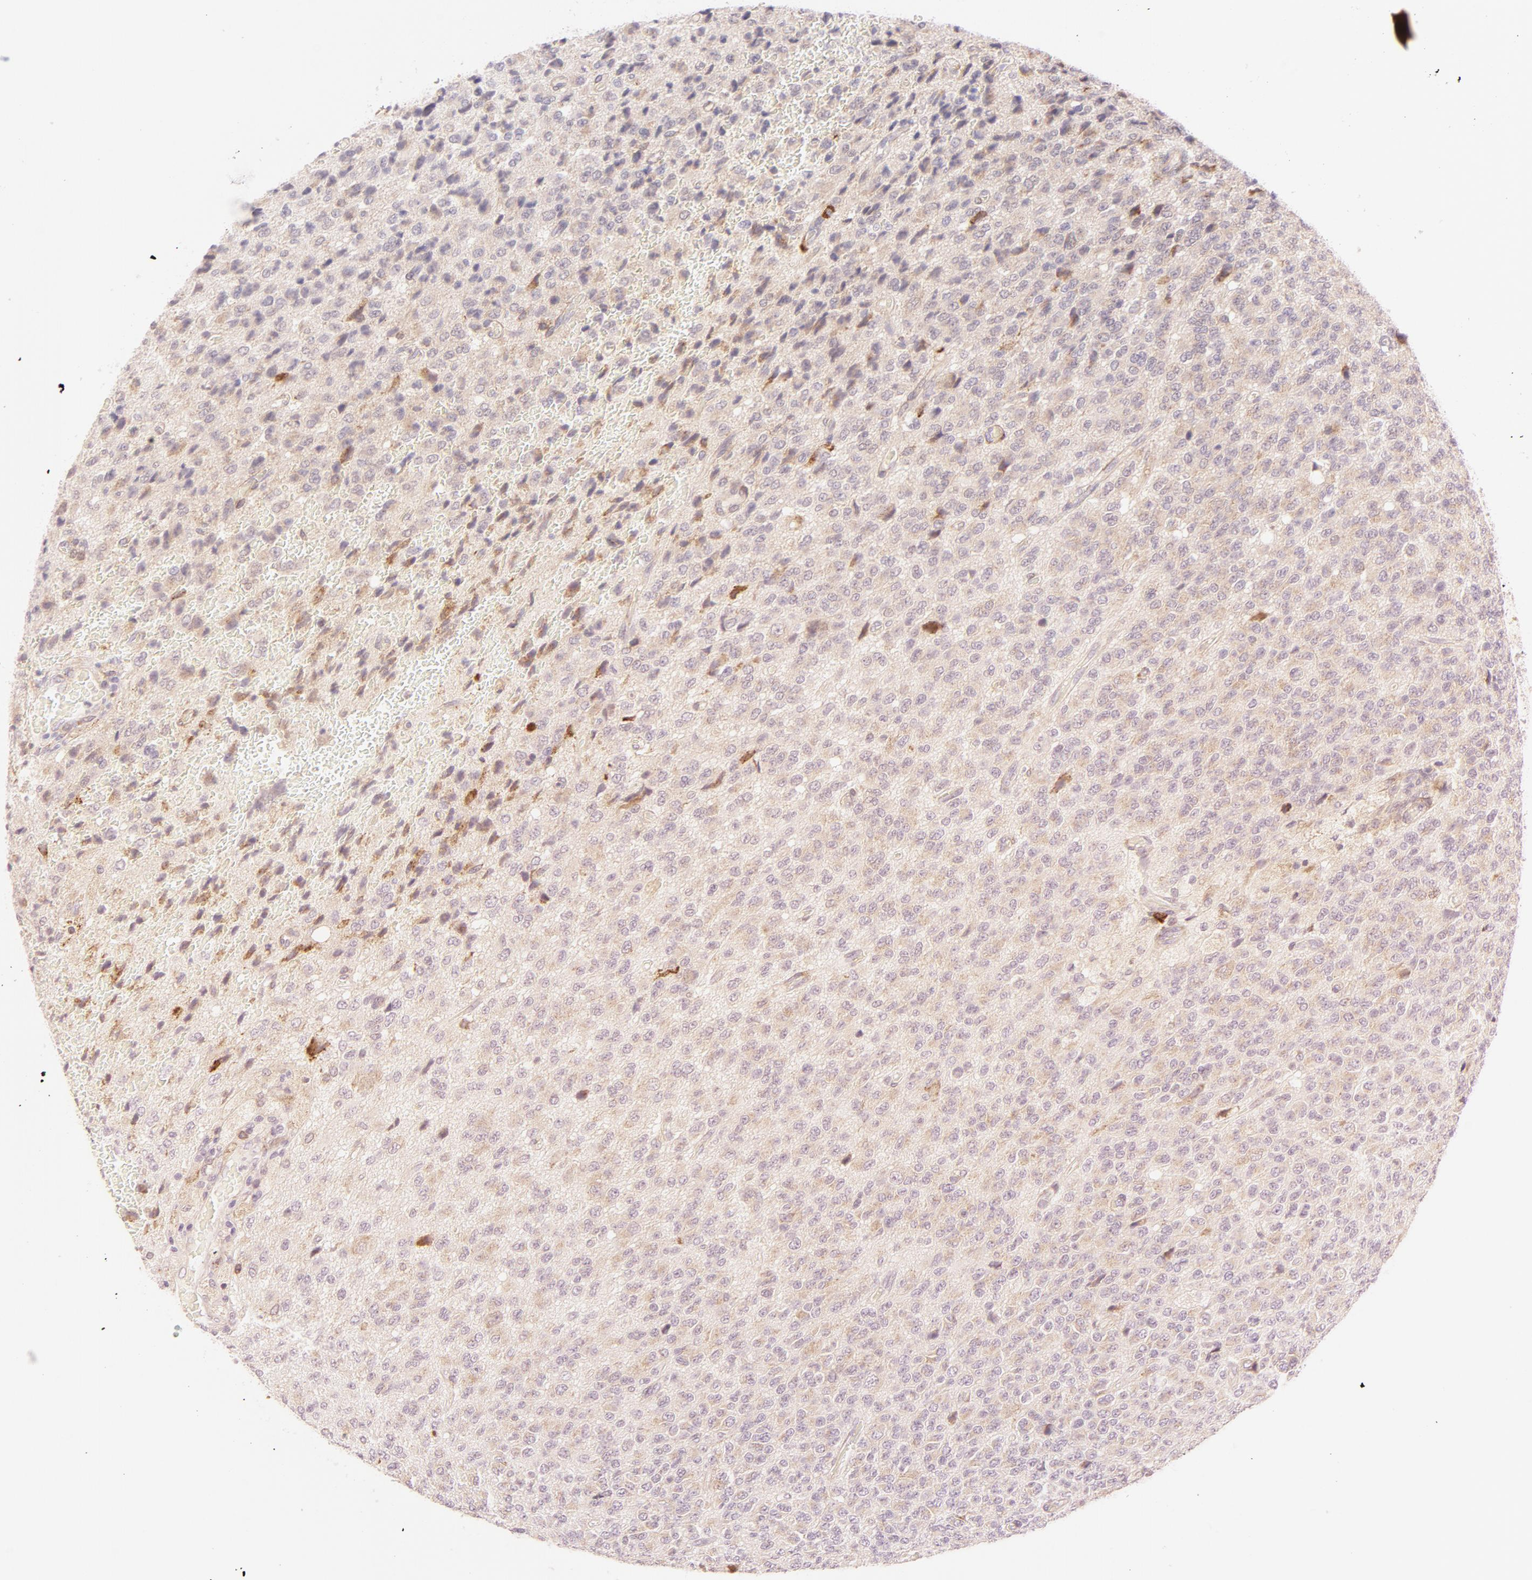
{"staining": {"intensity": "weak", "quantity": "25%-75%", "location": "cytoplasmic/membranous"}, "tissue": "glioma", "cell_type": "Tumor cells", "image_type": "cancer", "snomed": [{"axis": "morphology", "description": "Glioma, malignant, High grade"}, {"axis": "topography", "description": "pancreas cauda"}], "caption": "Immunohistochemical staining of glioma demonstrates weak cytoplasmic/membranous protein positivity in approximately 25%-75% of tumor cells. Using DAB (brown) and hematoxylin (blue) stains, captured at high magnification using brightfield microscopy.", "gene": "RAPGEF3", "patient": {"sex": "male", "age": 60}}